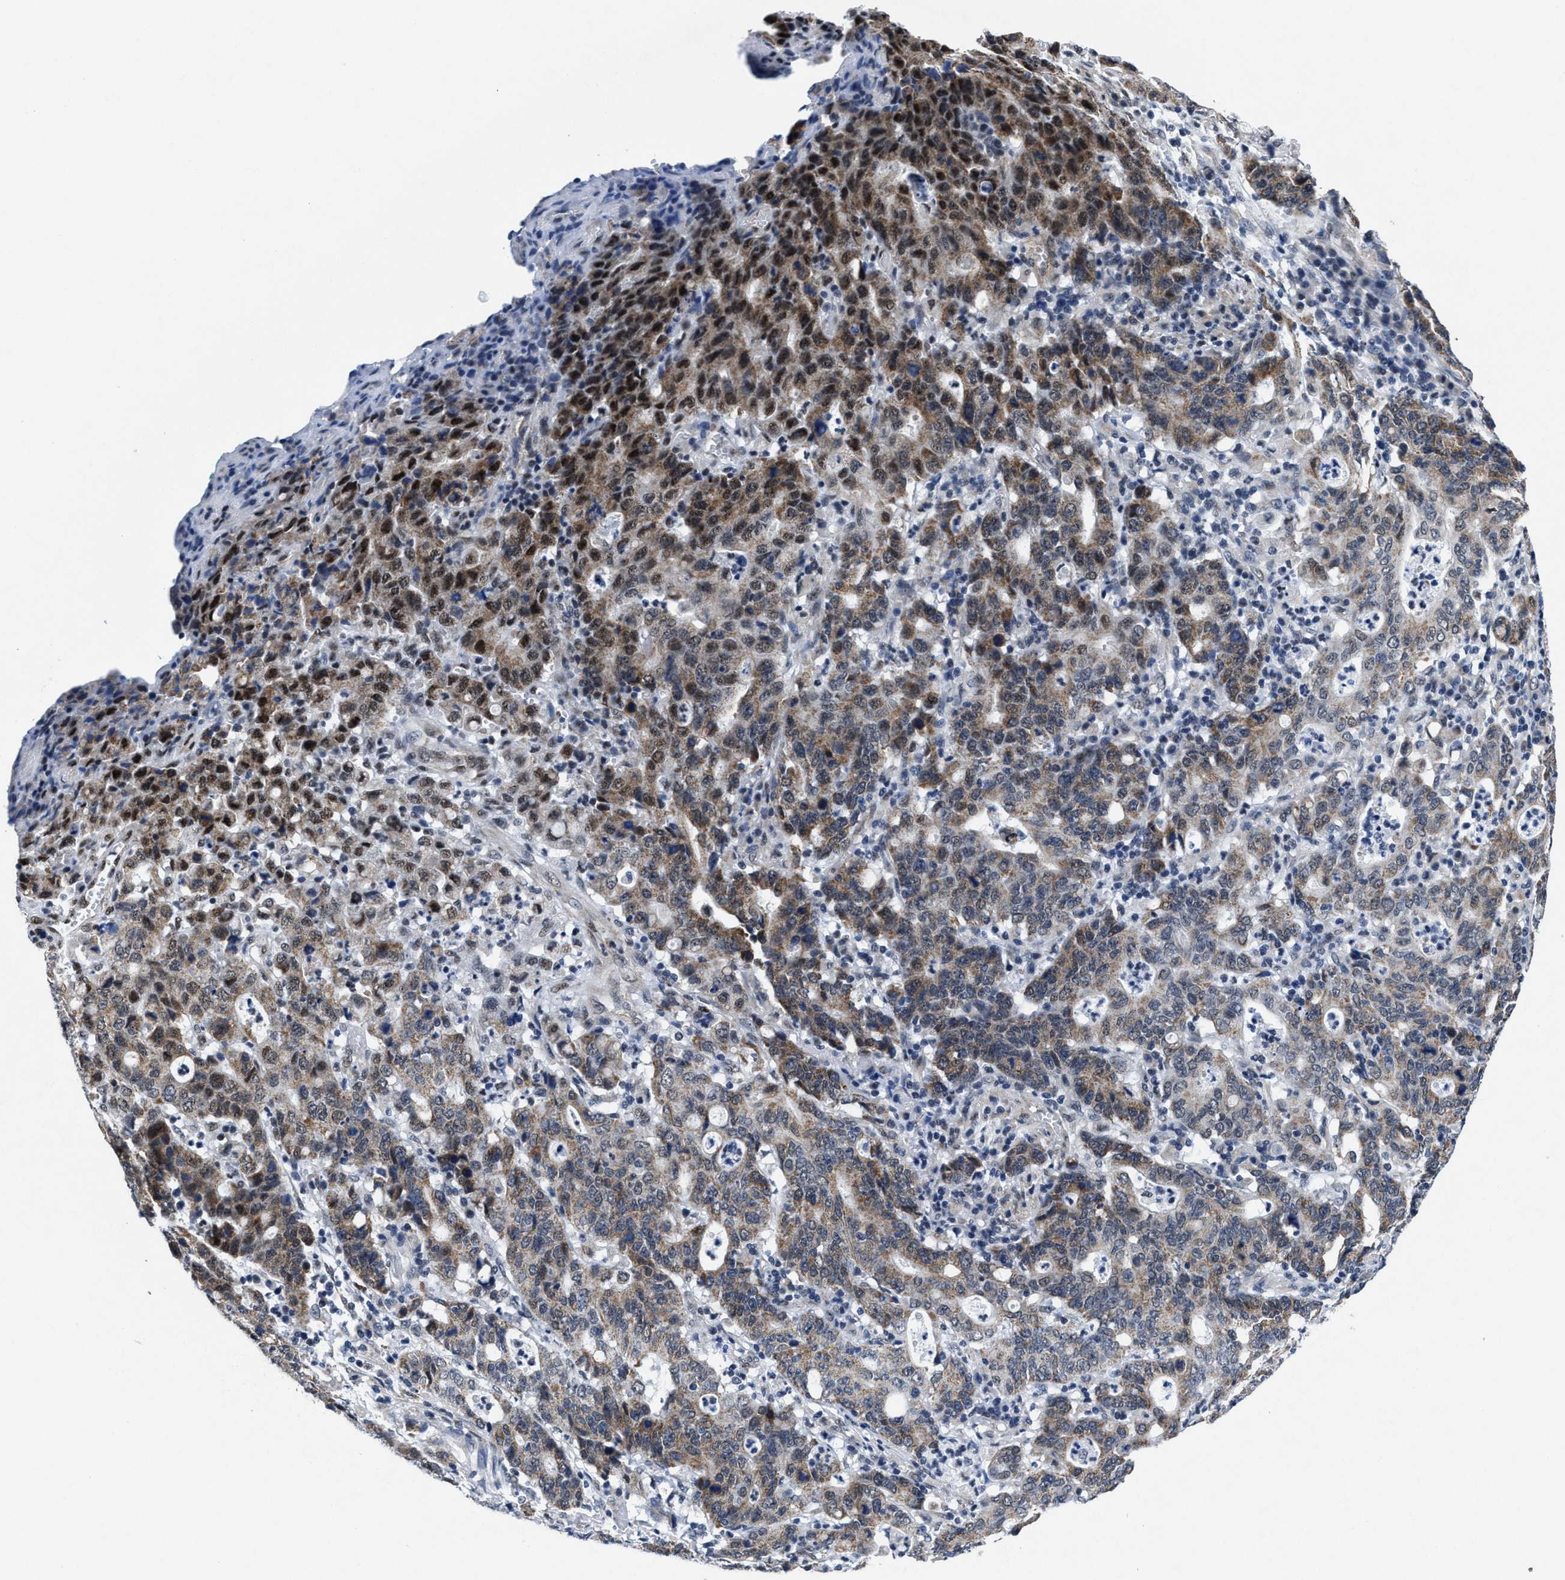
{"staining": {"intensity": "moderate", "quantity": ">75%", "location": "cytoplasmic/membranous,nuclear"}, "tissue": "stomach cancer", "cell_type": "Tumor cells", "image_type": "cancer", "snomed": [{"axis": "morphology", "description": "Adenocarcinoma, NOS"}, {"axis": "topography", "description": "Stomach, upper"}], "caption": "The immunohistochemical stain shows moderate cytoplasmic/membranous and nuclear positivity in tumor cells of stomach cancer tissue.", "gene": "ID3", "patient": {"sex": "male", "age": 69}}